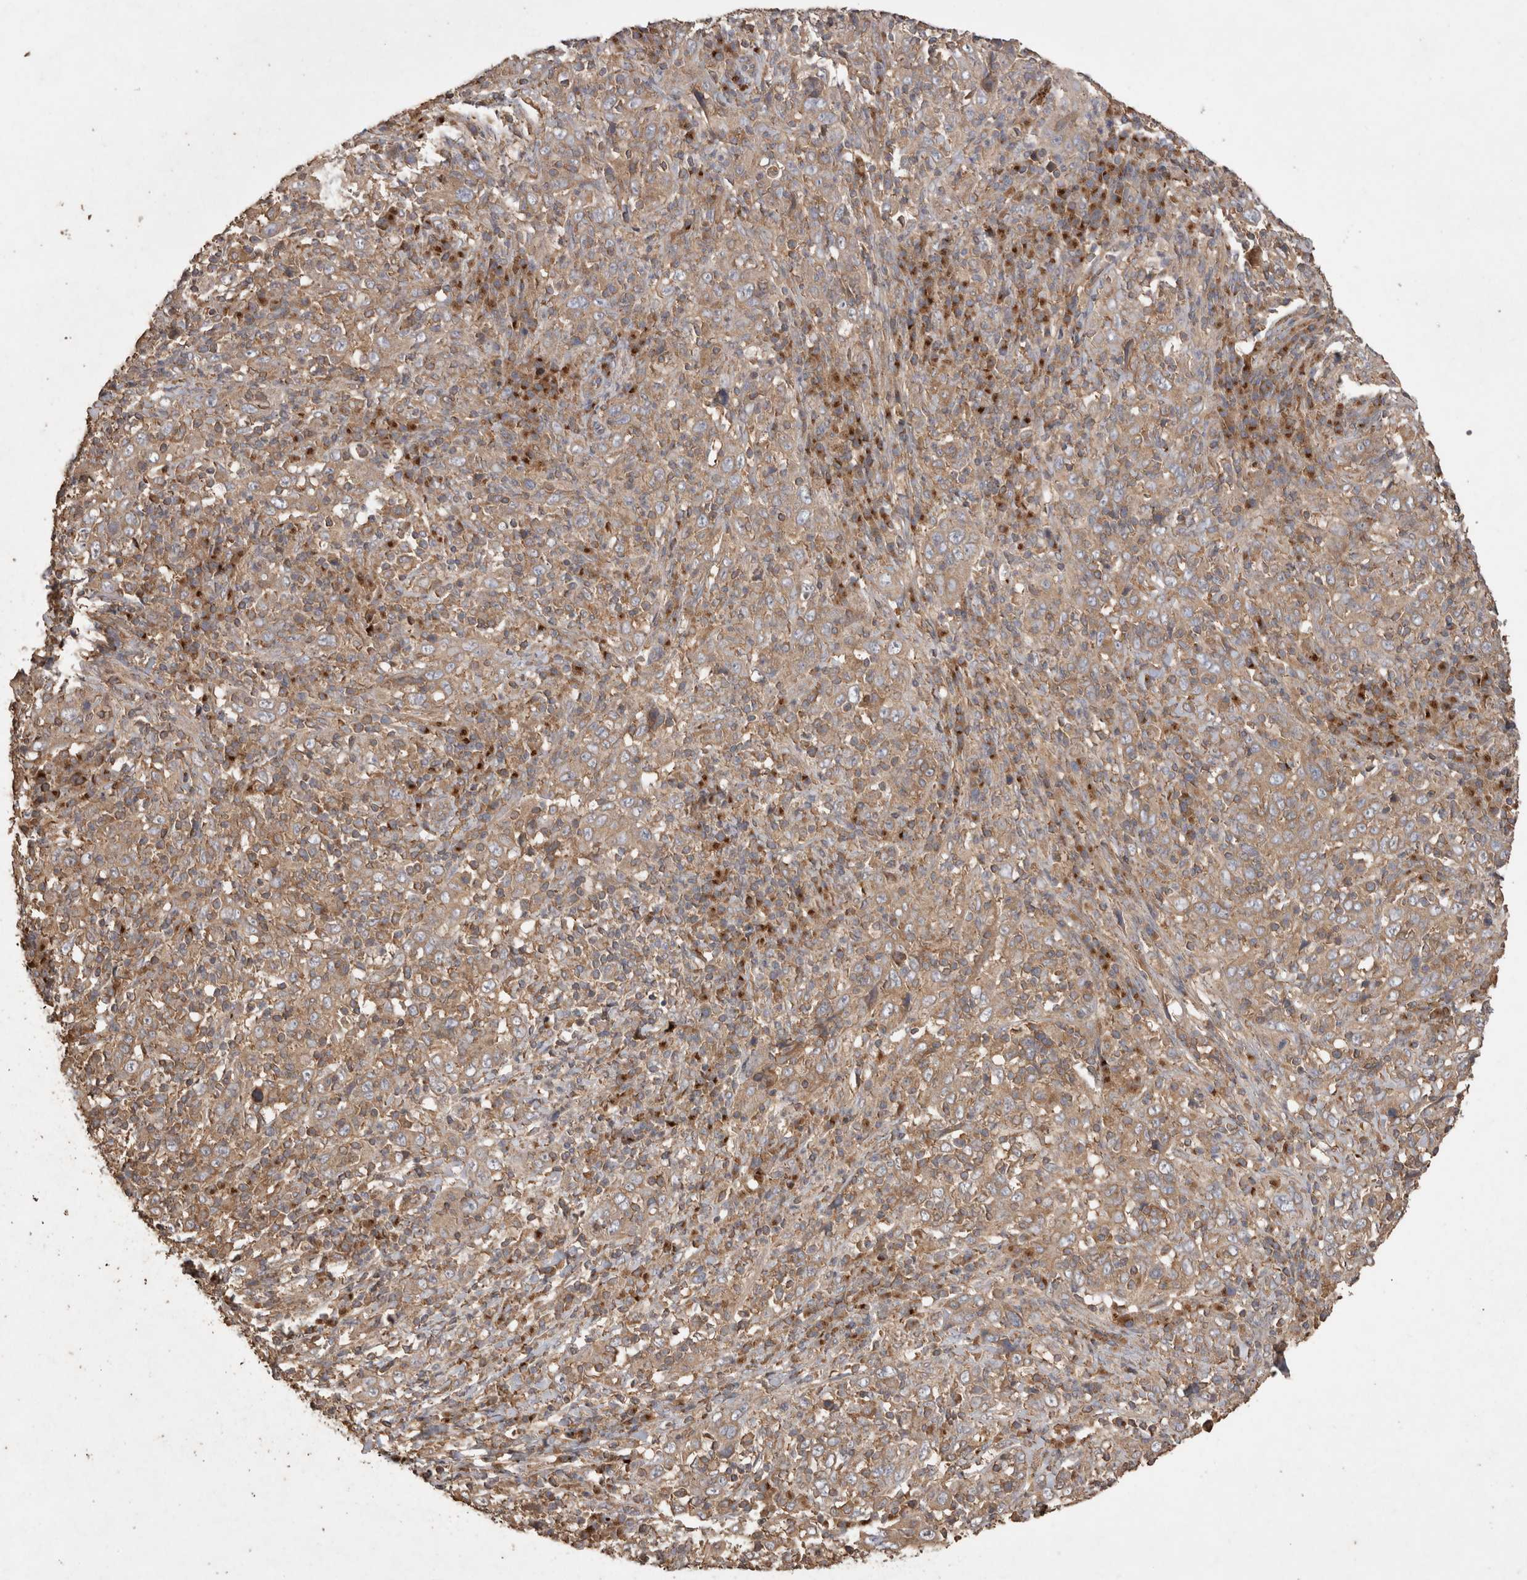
{"staining": {"intensity": "weak", "quantity": ">75%", "location": "cytoplasmic/membranous"}, "tissue": "cervical cancer", "cell_type": "Tumor cells", "image_type": "cancer", "snomed": [{"axis": "morphology", "description": "Squamous cell carcinoma, NOS"}, {"axis": "topography", "description": "Cervix"}], "caption": "Protein expression by immunohistochemistry shows weak cytoplasmic/membranous staining in about >75% of tumor cells in cervical cancer. The staining is performed using DAB brown chromogen to label protein expression. The nuclei are counter-stained blue using hematoxylin.", "gene": "SNX31", "patient": {"sex": "female", "age": 46}}